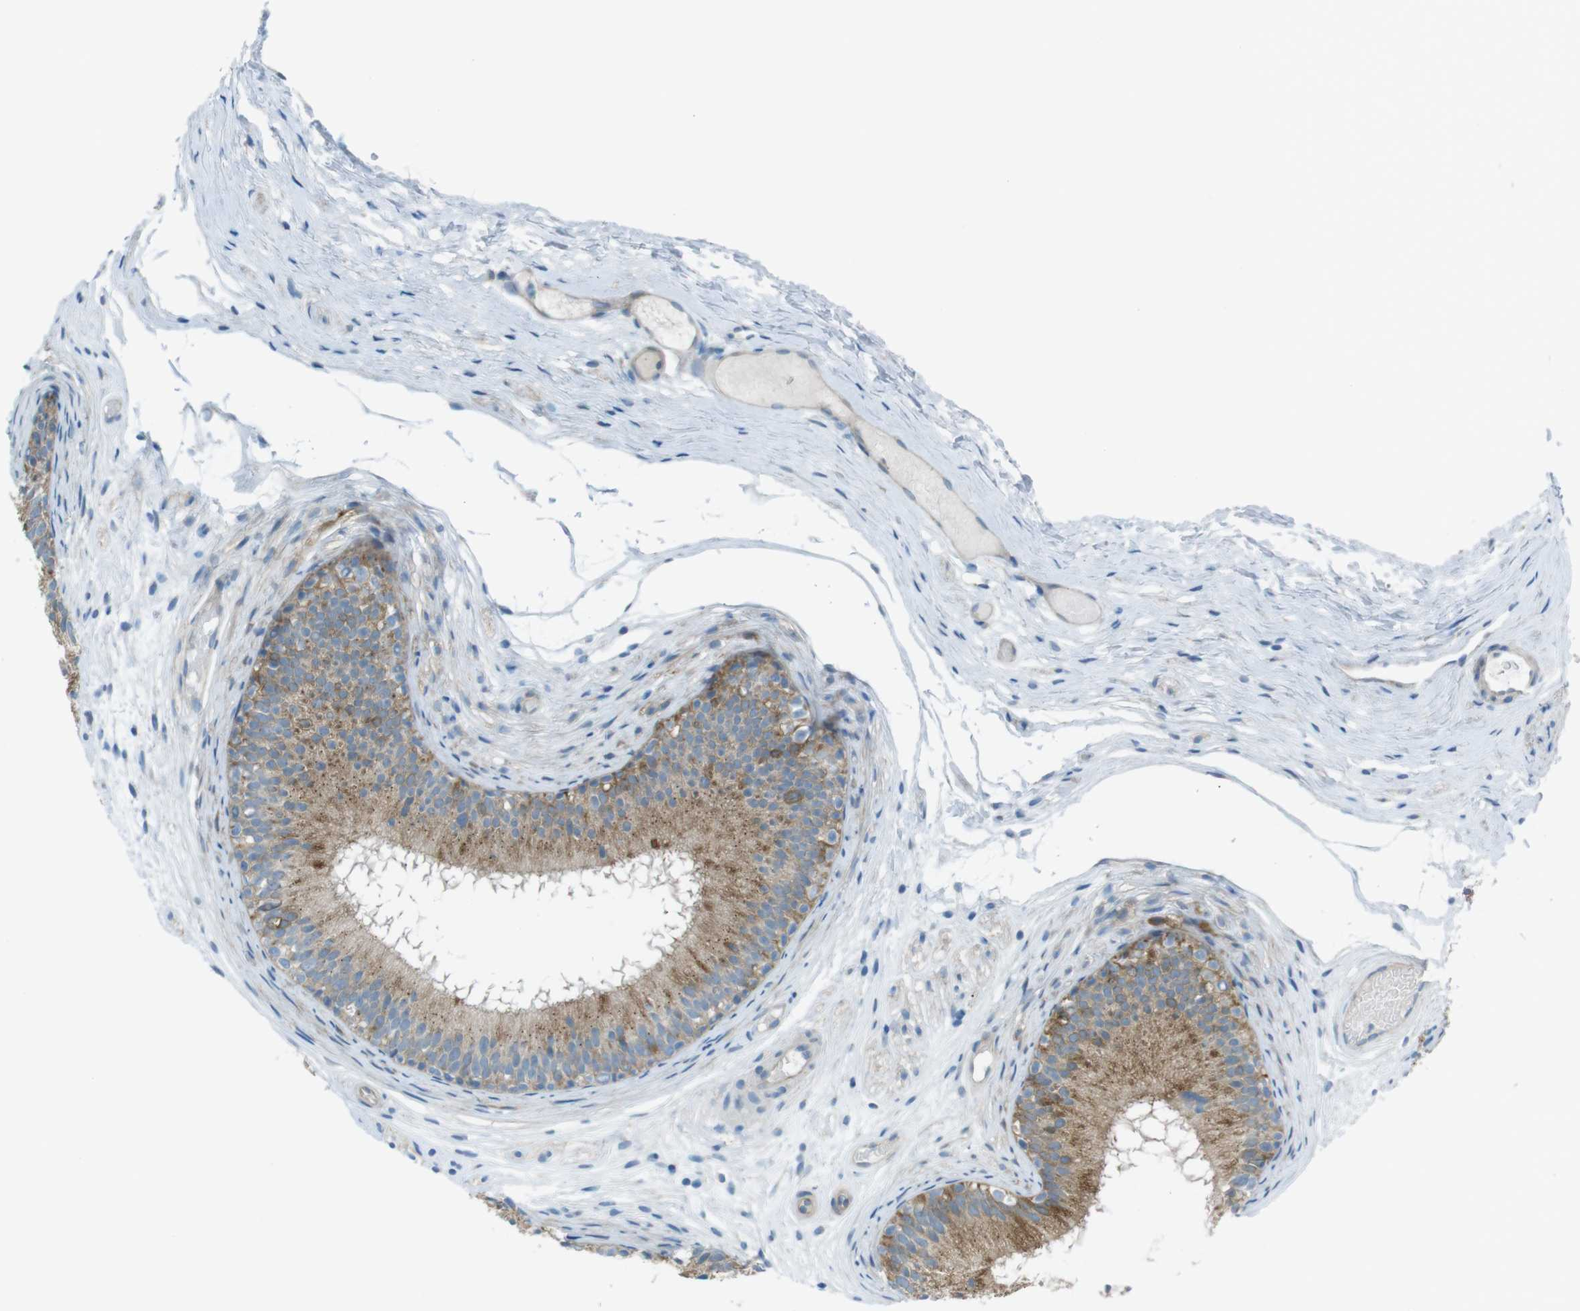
{"staining": {"intensity": "moderate", "quantity": ">75%", "location": "cytoplasmic/membranous"}, "tissue": "epididymis", "cell_type": "Glandular cells", "image_type": "normal", "snomed": [{"axis": "morphology", "description": "Normal tissue, NOS"}, {"axis": "morphology", "description": "Atrophy, NOS"}, {"axis": "topography", "description": "Testis"}, {"axis": "topography", "description": "Epididymis"}], "caption": "Epididymis stained with IHC reveals moderate cytoplasmic/membranous staining in approximately >75% of glandular cells.", "gene": "TMEM41B", "patient": {"sex": "male", "age": 18}}